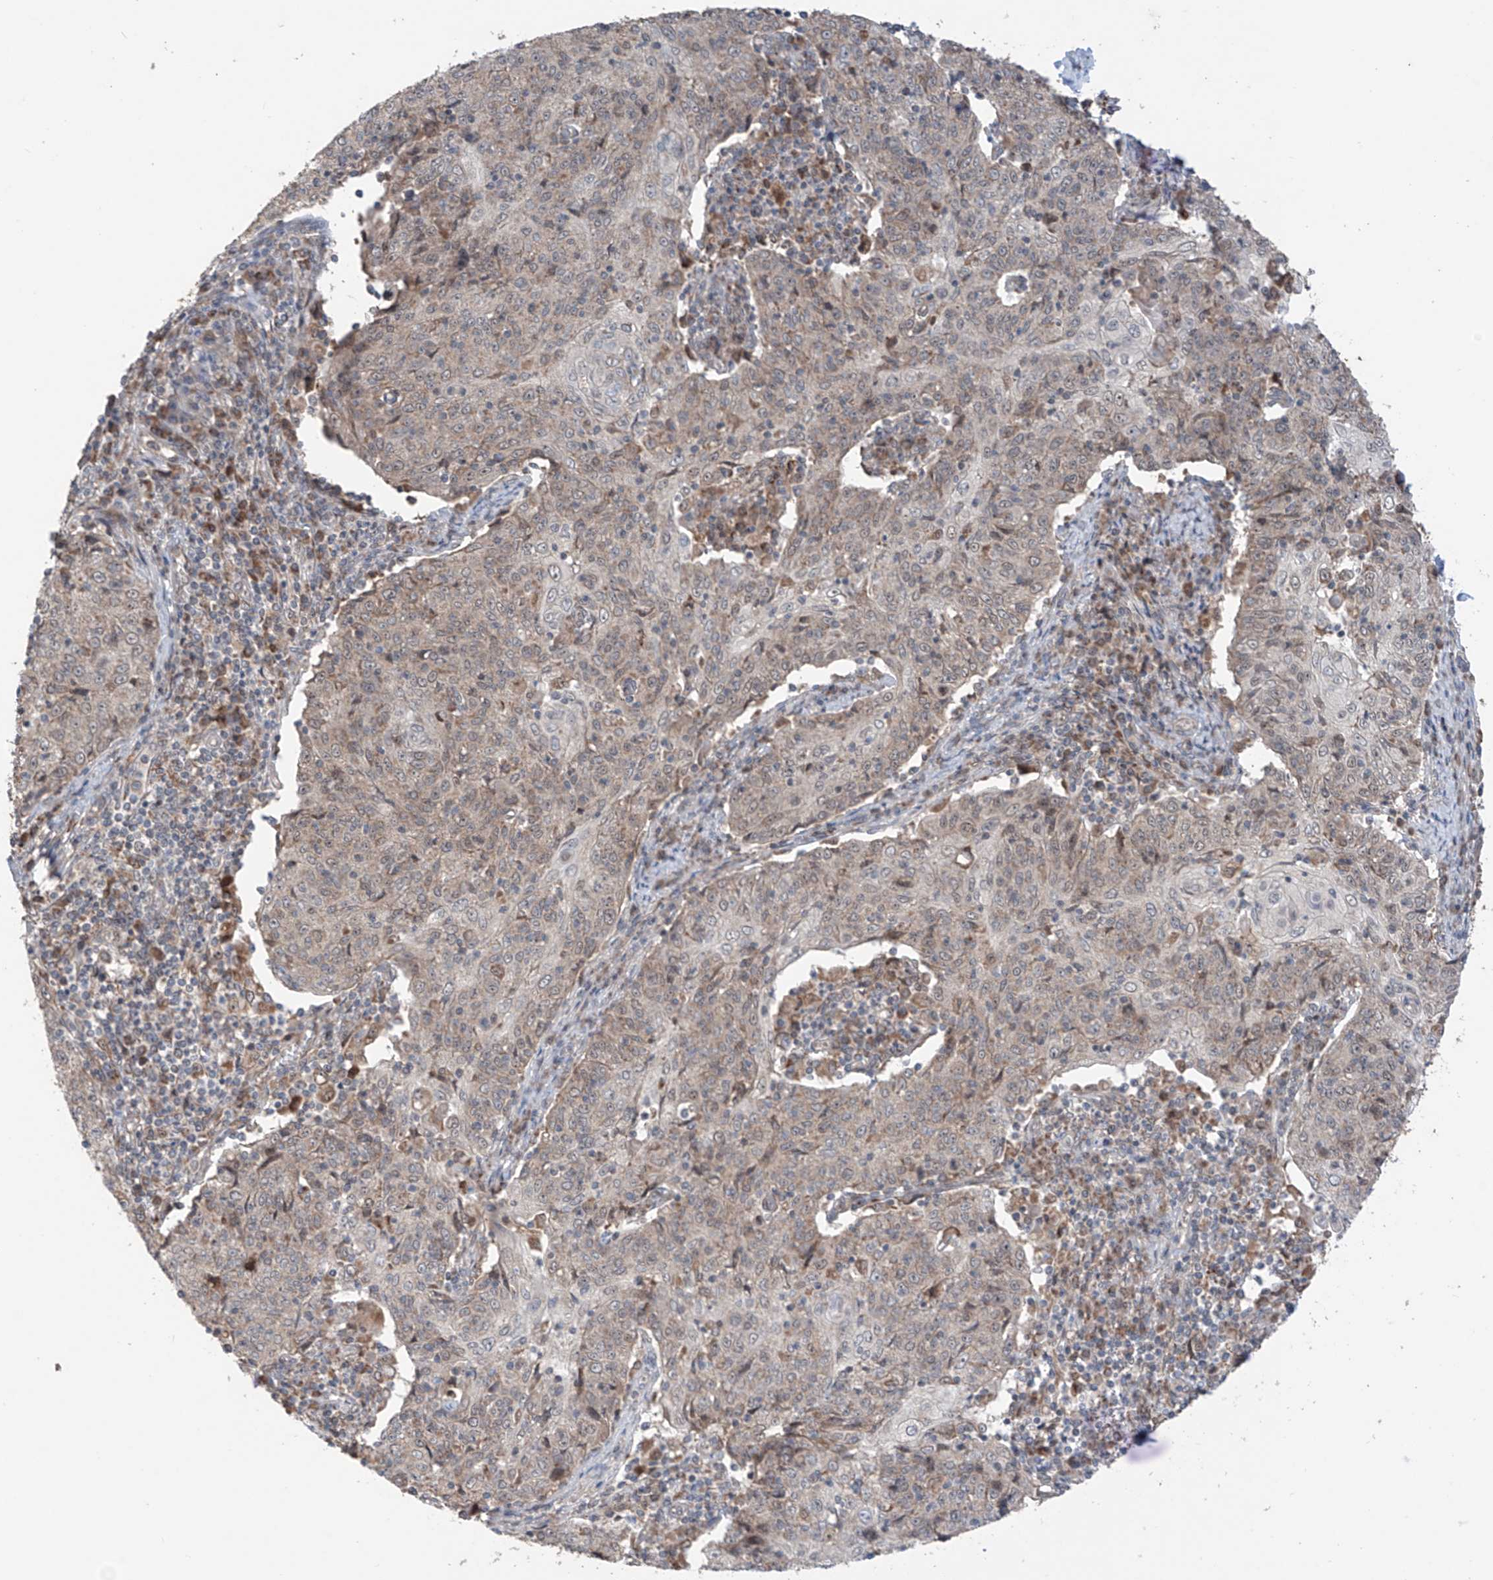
{"staining": {"intensity": "weak", "quantity": "<25%", "location": "cytoplasmic/membranous"}, "tissue": "cervical cancer", "cell_type": "Tumor cells", "image_type": "cancer", "snomed": [{"axis": "morphology", "description": "Squamous cell carcinoma, NOS"}, {"axis": "topography", "description": "Cervix"}], "caption": "IHC histopathology image of neoplastic tissue: squamous cell carcinoma (cervical) stained with DAB (3,3'-diaminobenzidine) shows no significant protein staining in tumor cells.", "gene": "SAMD3", "patient": {"sex": "female", "age": 48}}